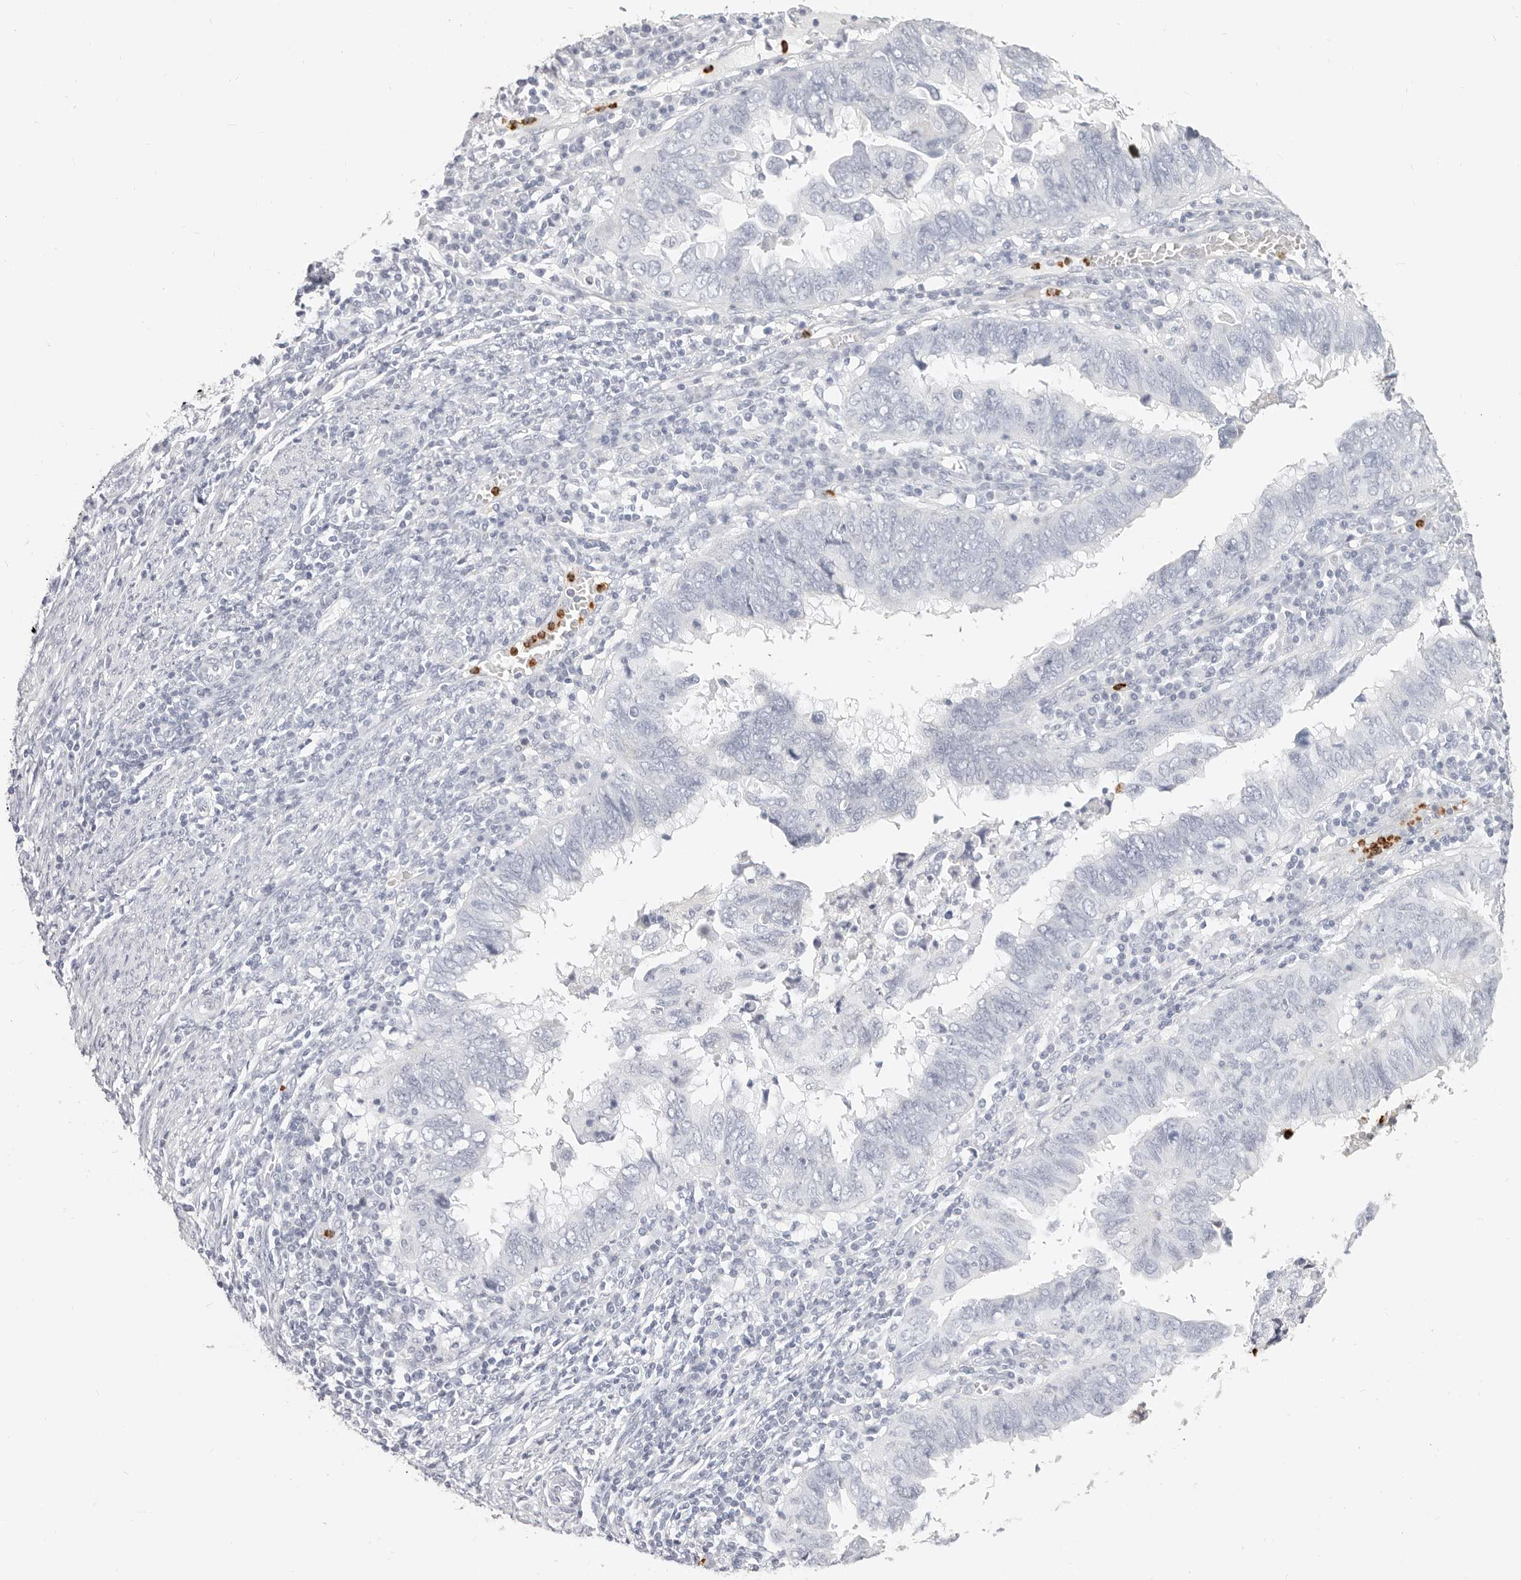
{"staining": {"intensity": "negative", "quantity": "none", "location": "none"}, "tissue": "endometrial cancer", "cell_type": "Tumor cells", "image_type": "cancer", "snomed": [{"axis": "morphology", "description": "Adenocarcinoma, NOS"}, {"axis": "topography", "description": "Uterus"}], "caption": "An immunohistochemistry histopathology image of adenocarcinoma (endometrial) is shown. There is no staining in tumor cells of adenocarcinoma (endometrial).", "gene": "CAMP", "patient": {"sex": "female", "age": 77}}